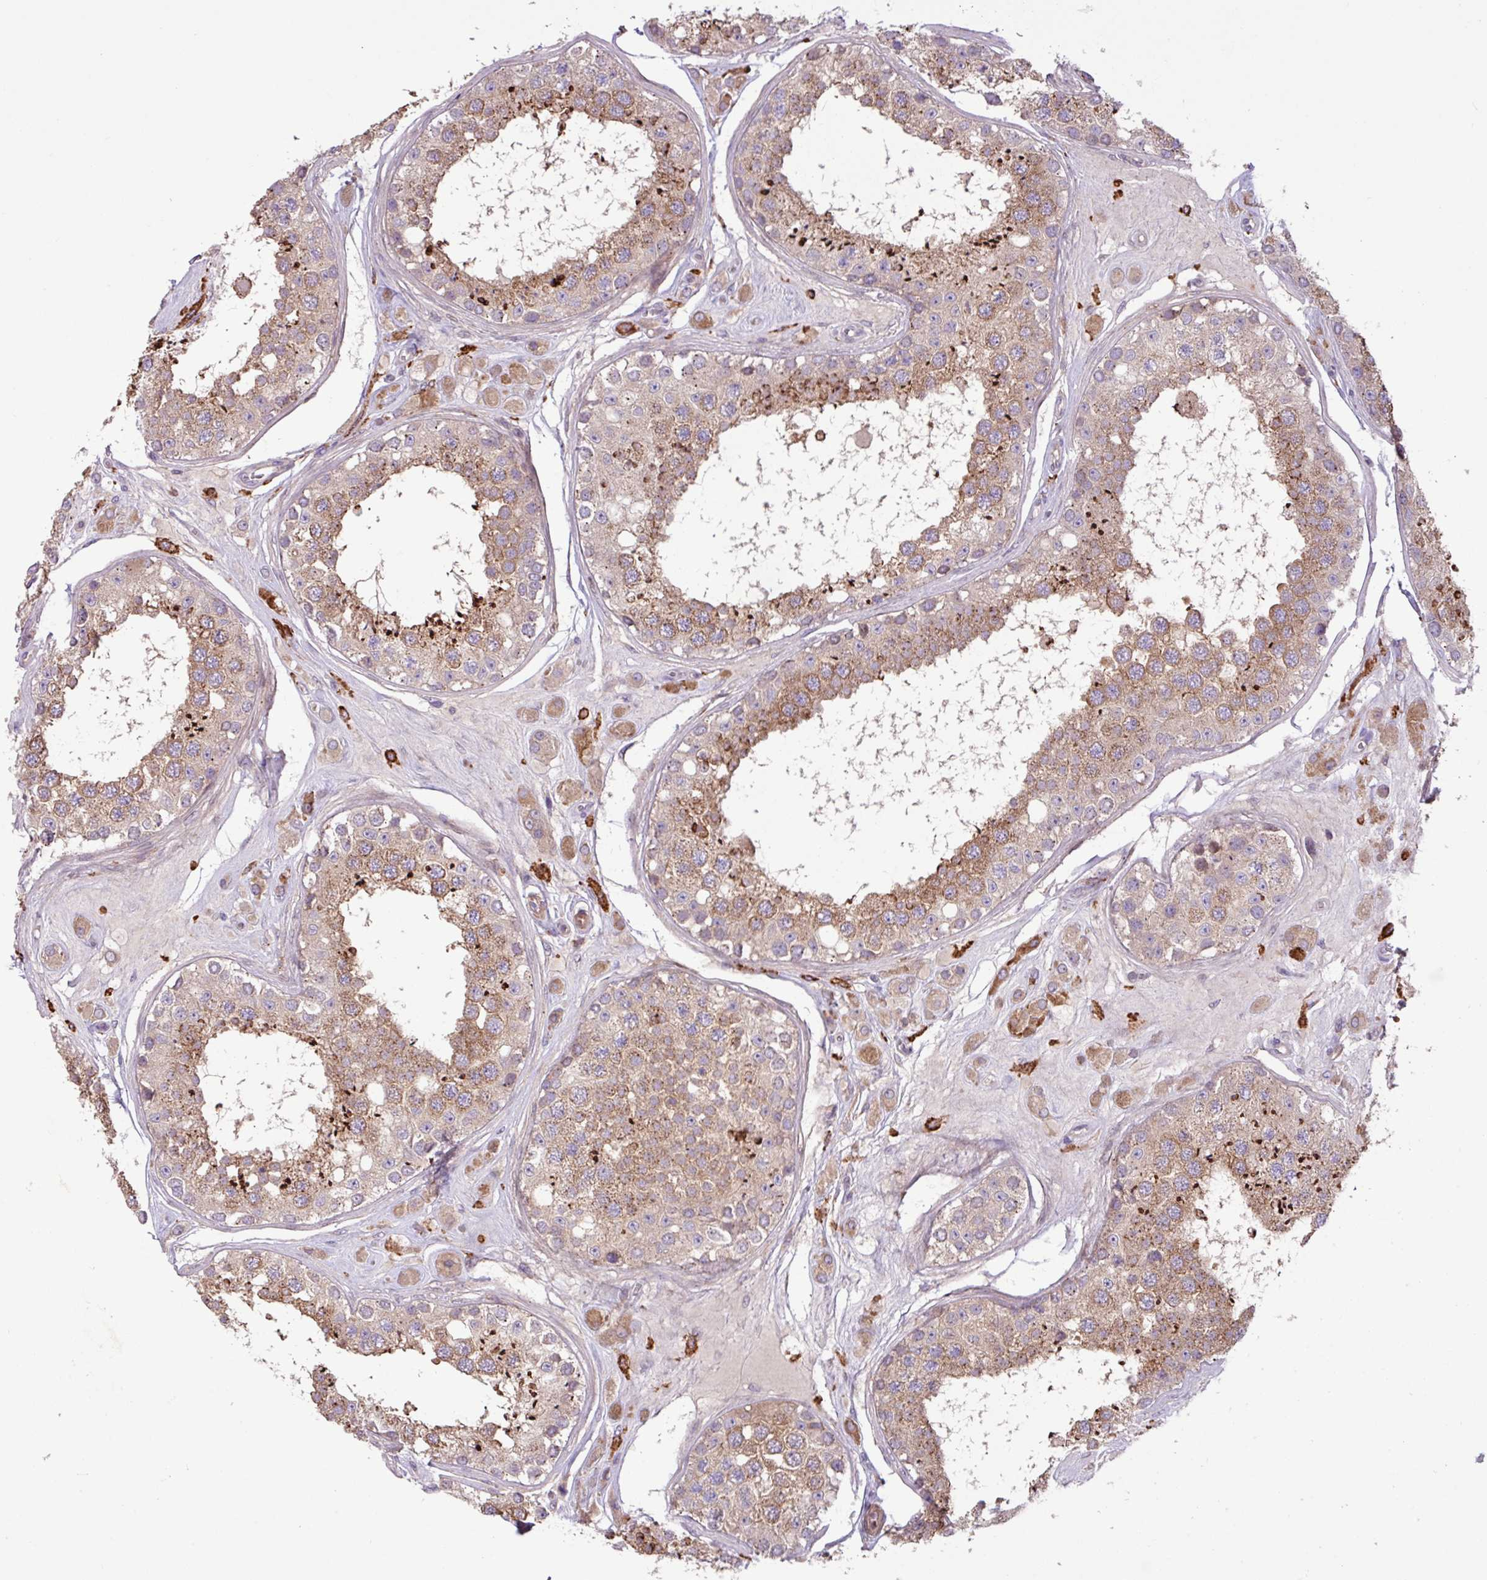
{"staining": {"intensity": "moderate", "quantity": ">75%", "location": "cytoplasmic/membranous"}, "tissue": "testis", "cell_type": "Cells in seminiferous ducts", "image_type": "normal", "snomed": [{"axis": "morphology", "description": "Normal tissue, NOS"}, {"axis": "topography", "description": "Testis"}], "caption": "A histopathology image of human testis stained for a protein reveals moderate cytoplasmic/membranous brown staining in cells in seminiferous ducts.", "gene": "ARHGEF25", "patient": {"sex": "male", "age": 25}}